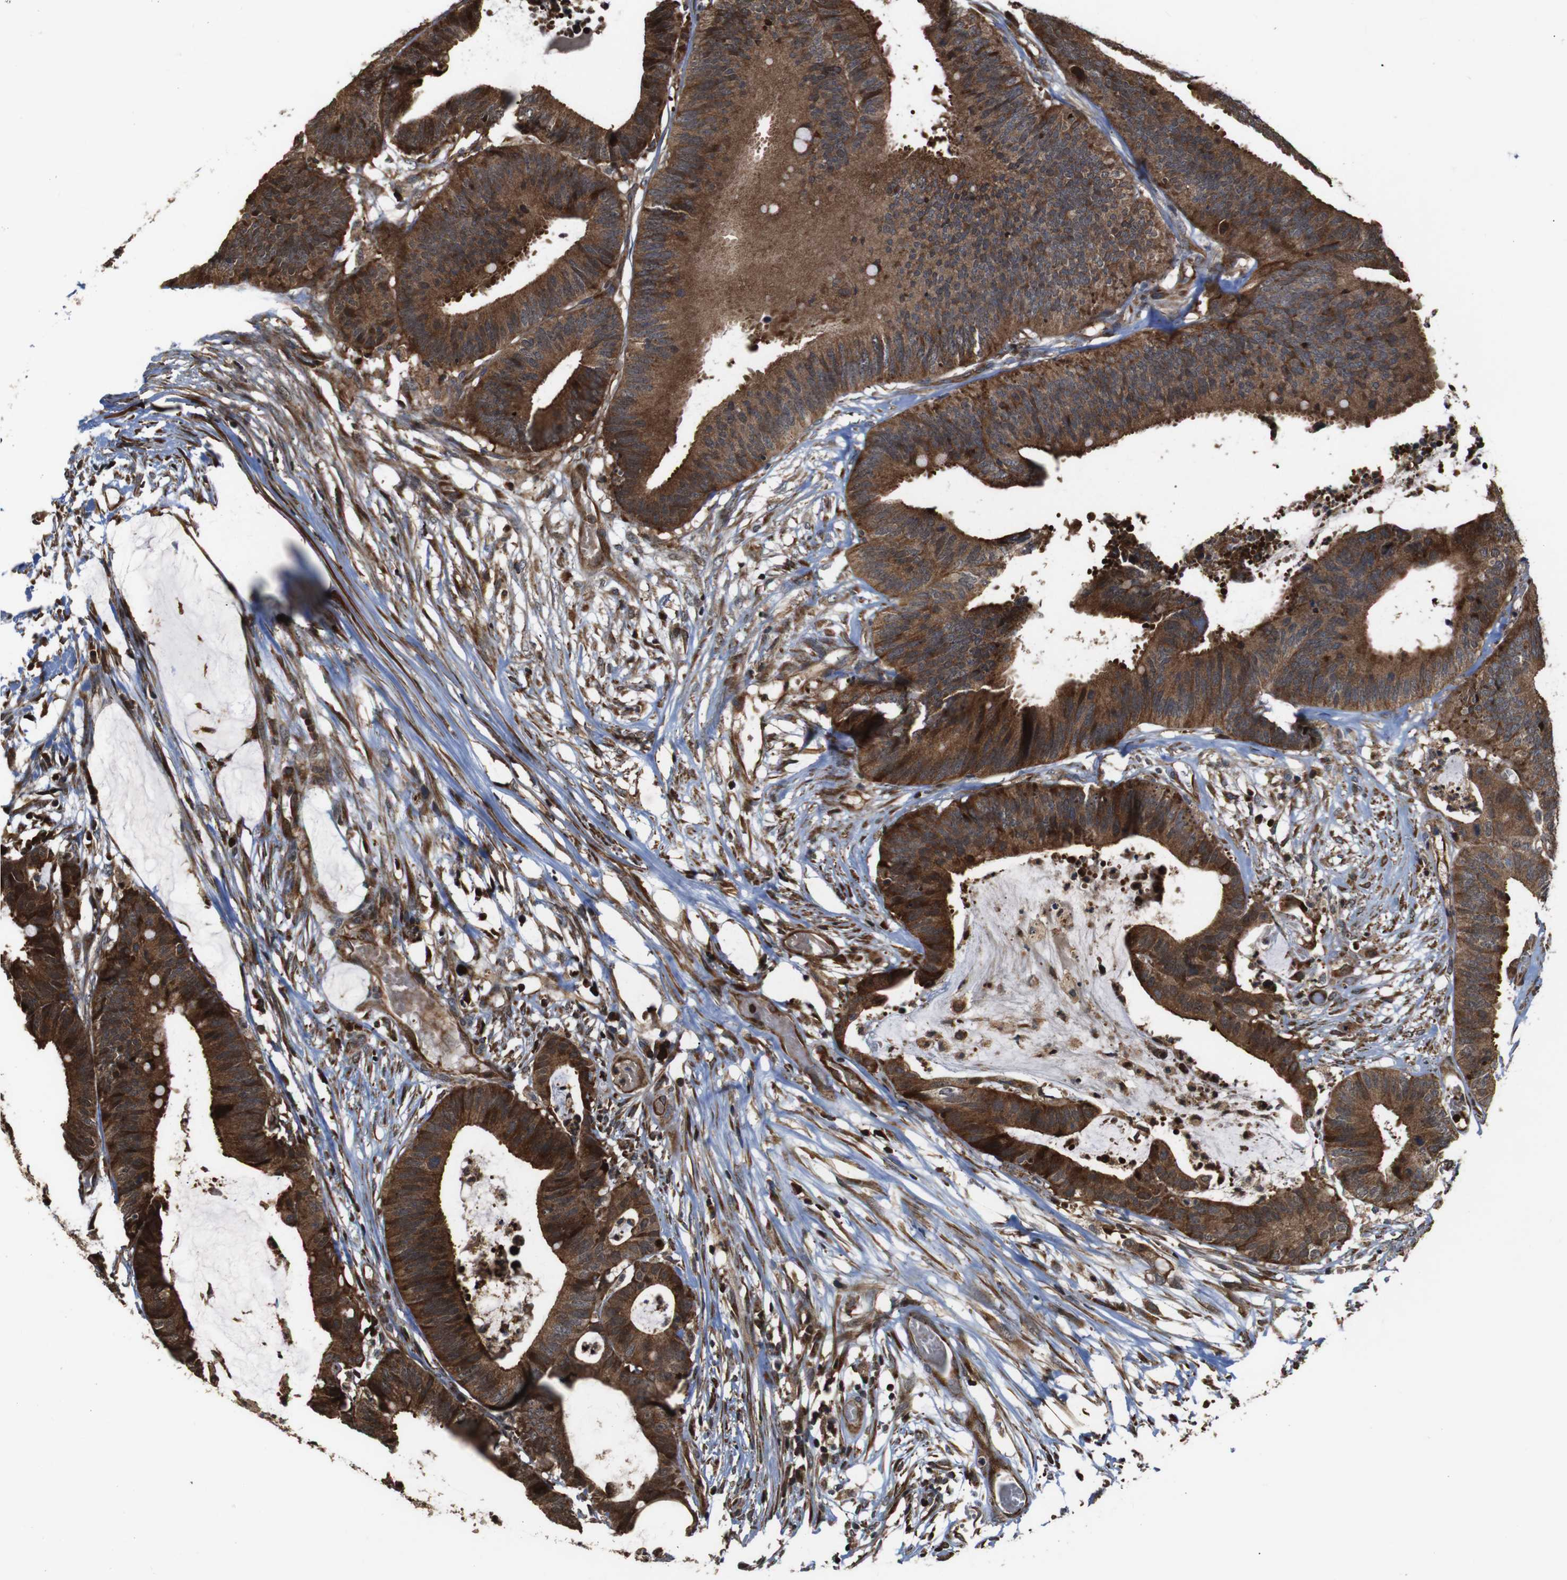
{"staining": {"intensity": "strong", "quantity": ">75%", "location": "cytoplasmic/membranous"}, "tissue": "colorectal cancer", "cell_type": "Tumor cells", "image_type": "cancer", "snomed": [{"axis": "morphology", "description": "Adenocarcinoma, NOS"}, {"axis": "topography", "description": "Rectum"}], "caption": "About >75% of tumor cells in colorectal cancer demonstrate strong cytoplasmic/membranous protein expression as visualized by brown immunohistochemical staining.", "gene": "SNN", "patient": {"sex": "female", "age": 66}}